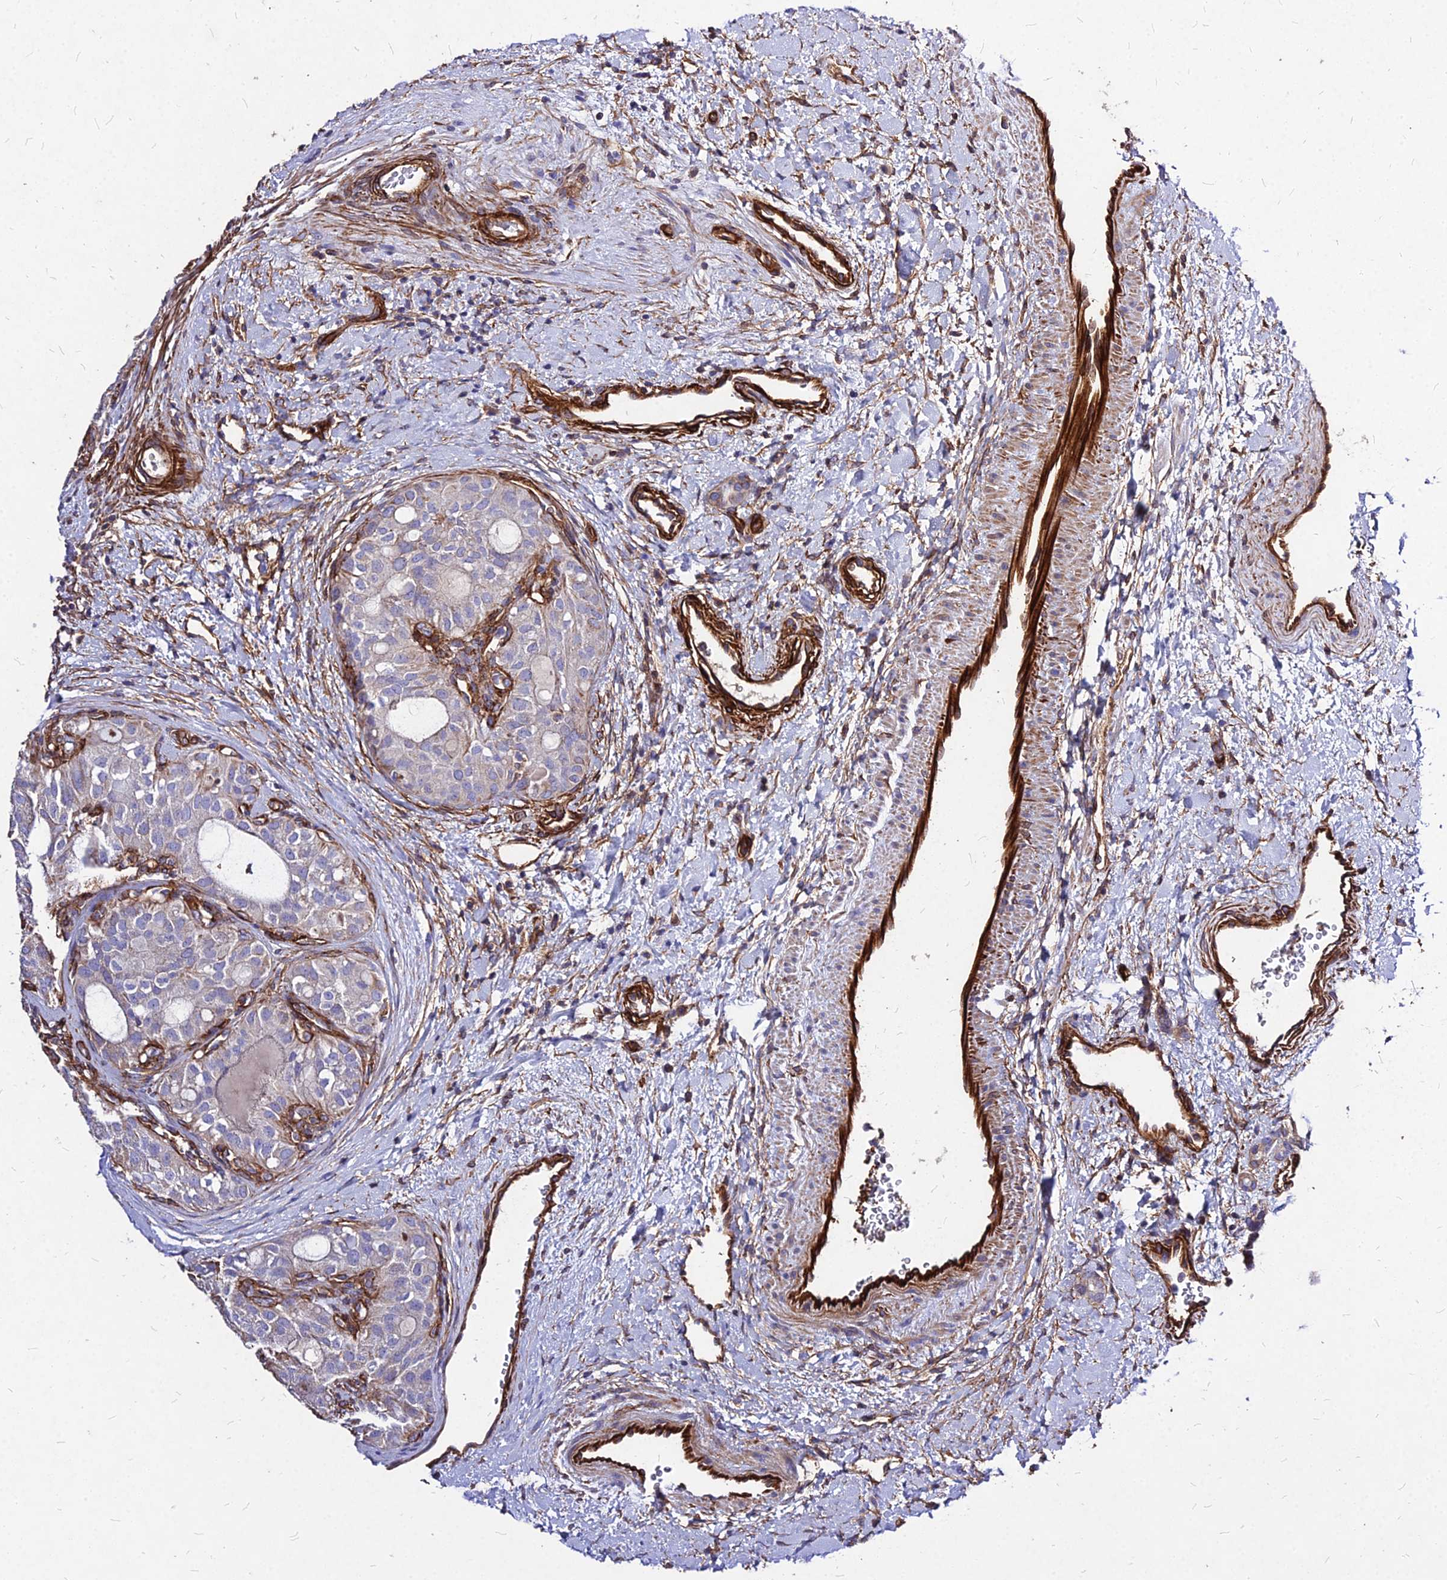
{"staining": {"intensity": "weak", "quantity": "<25%", "location": "cytoplasmic/membranous"}, "tissue": "thyroid cancer", "cell_type": "Tumor cells", "image_type": "cancer", "snomed": [{"axis": "morphology", "description": "Follicular adenoma carcinoma, NOS"}, {"axis": "topography", "description": "Thyroid gland"}], "caption": "A high-resolution image shows IHC staining of thyroid cancer (follicular adenoma carcinoma), which exhibits no significant expression in tumor cells. (DAB (3,3'-diaminobenzidine) immunohistochemistry (IHC) visualized using brightfield microscopy, high magnification).", "gene": "EFCC1", "patient": {"sex": "male", "age": 75}}